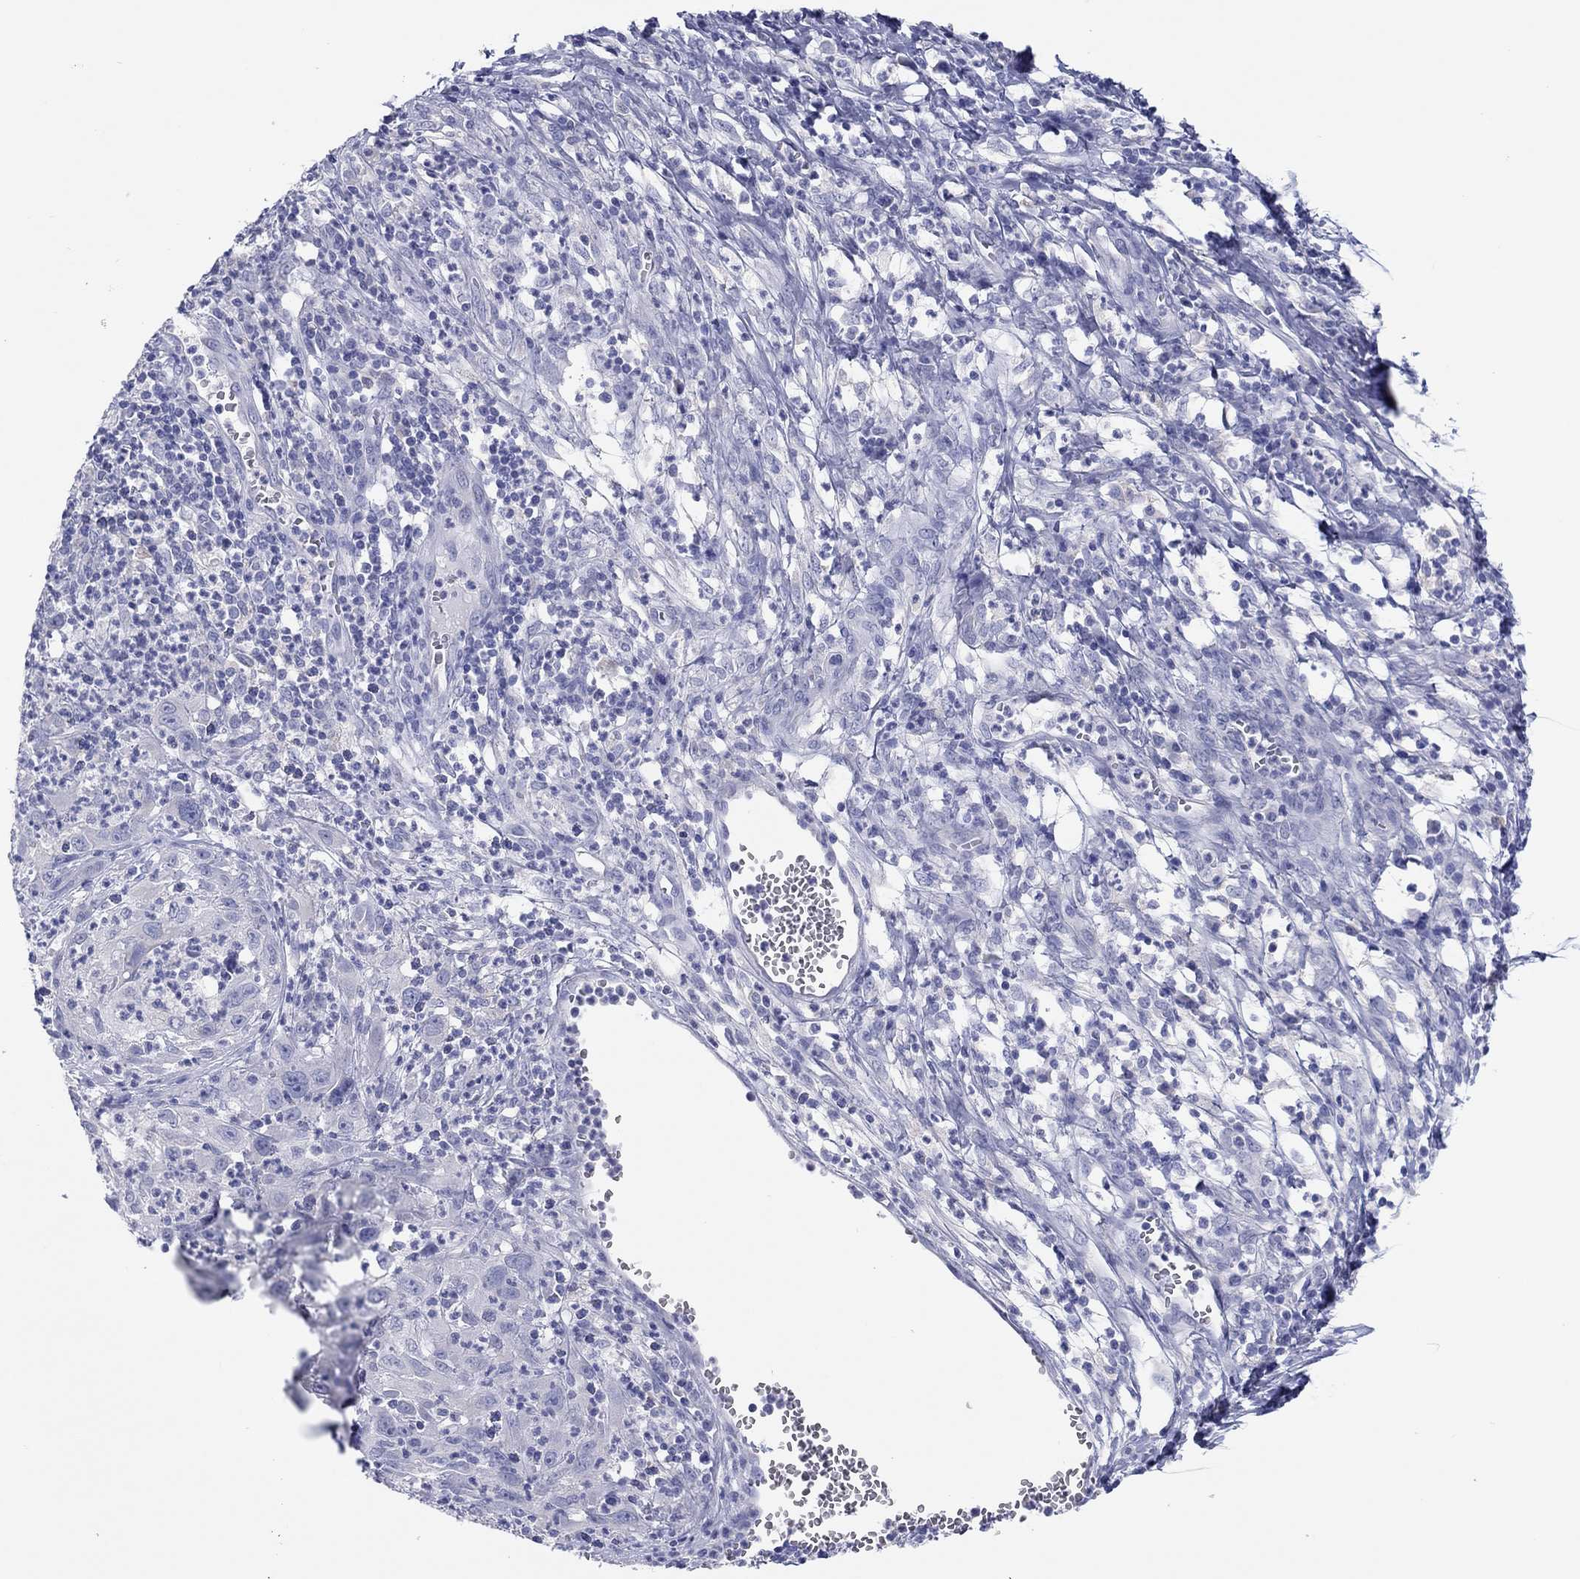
{"staining": {"intensity": "negative", "quantity": "none", "location": "none"}, "tissue": "cervical cancer", "cell_type": "Tumor cells", "image_type": "cancer", "snomed": [{"axis": "morphology", "description": "Squamous cell carcinoma, NOS"}, {"axis": "topography", "description": "Cervix"}], "caption": "A high-resolution micrograph shows IHC staining of cervical cancer (squamous cell carcinoma), which demonstrates no significant staining in tumor cells.", "gene": "ERICH3", "patient": {"sex": "female", "age": 32}}